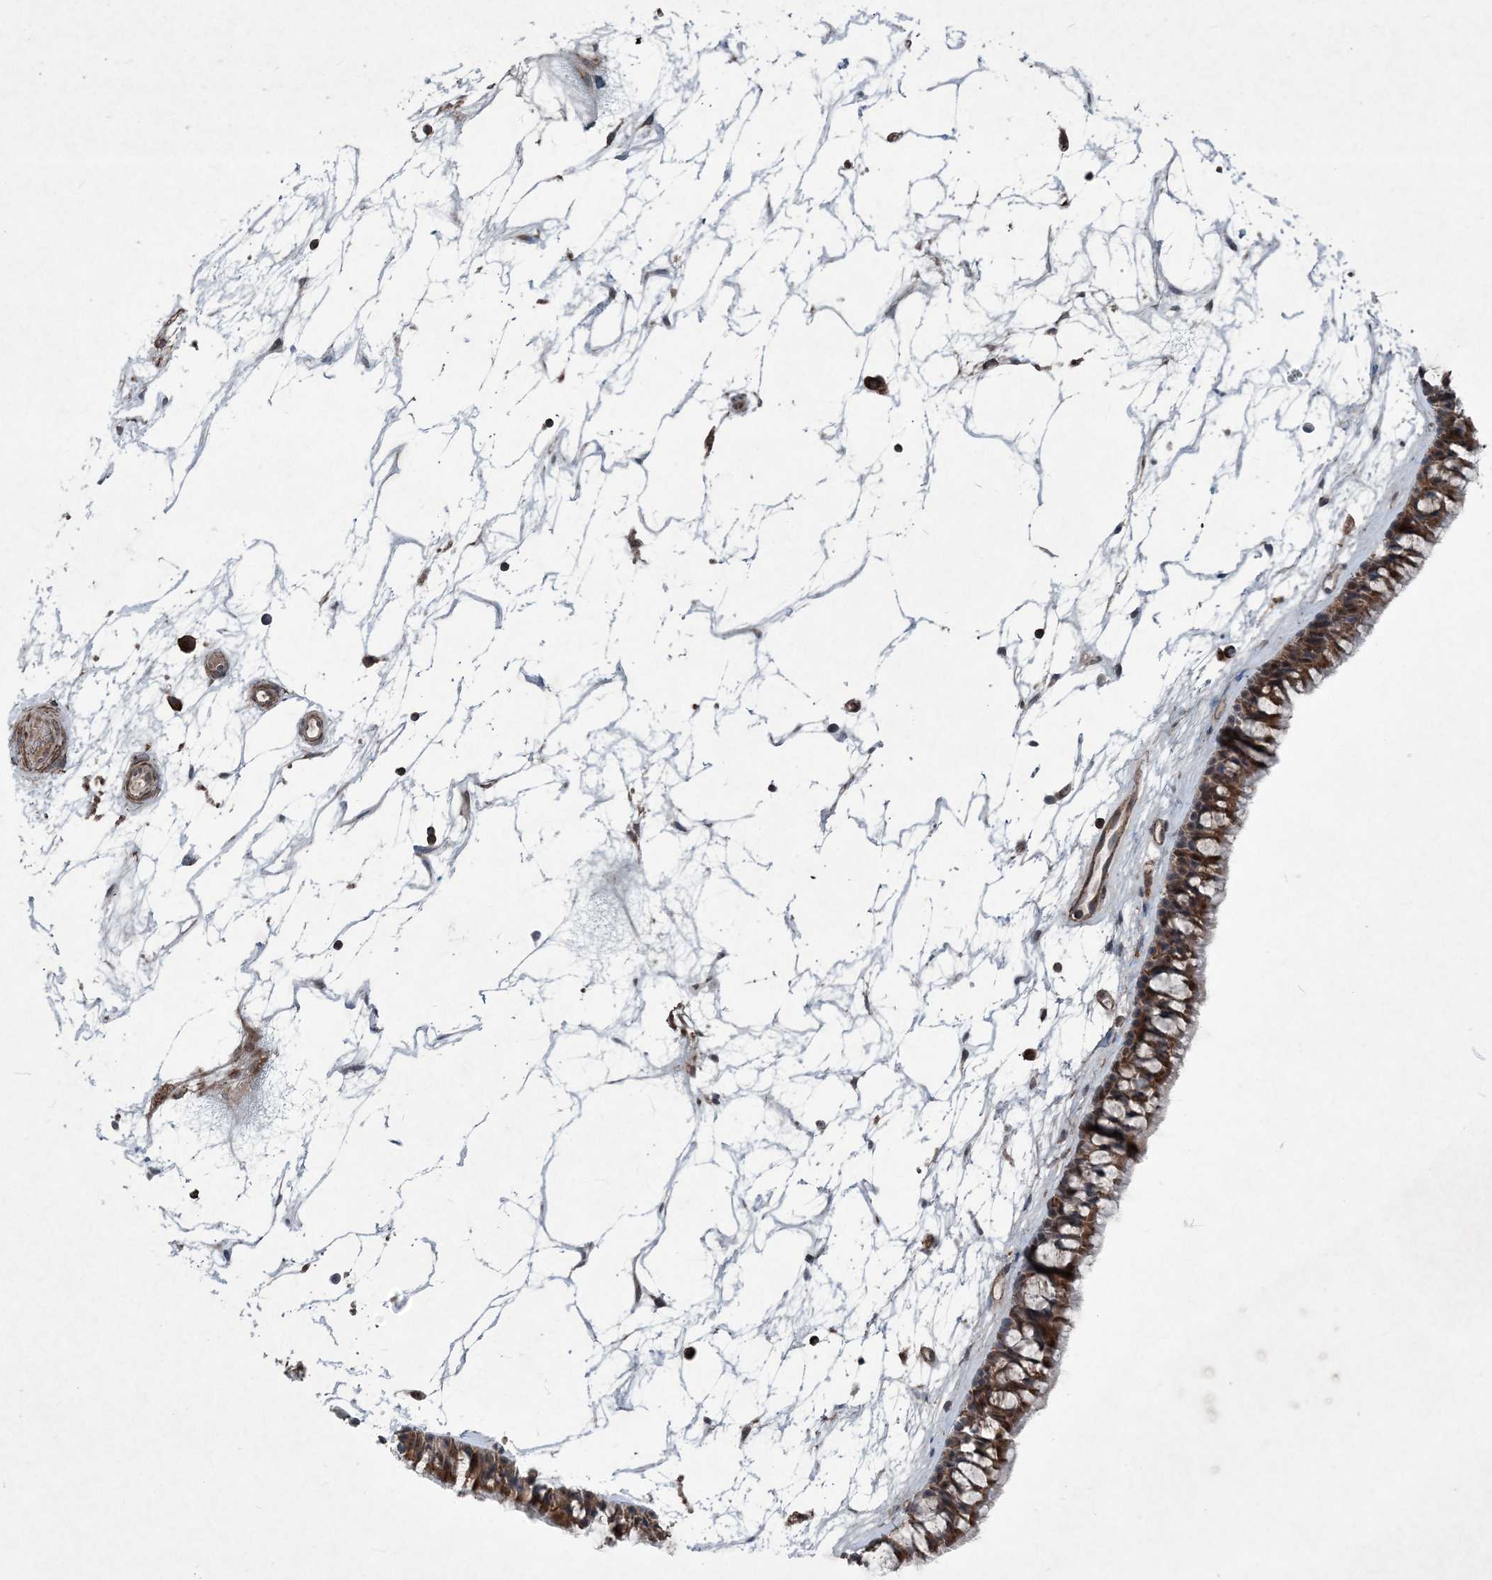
{"staining": {"intensity": "moderate", "quantity": ">75%", "location": "cytoplasmic/membranous"}, "tissue": "nasopharynx", "cell_type": "Respiratory epithelial cells", "image_type": "normal", "snomed": [{"axis": "morphology", "description": "Normal tissue, NOS"}, {"axis": "topography", "description": "Nasopharynx"}], "caption": "Human nasopharynx stained for a protein (brown) exhibits moderate cytoplasmic/membranous positive staining in approximately >75% of respiratory epithelial cells.", "gene": "NDUFA2", "patient": {"sex": "male", "age": 64}}